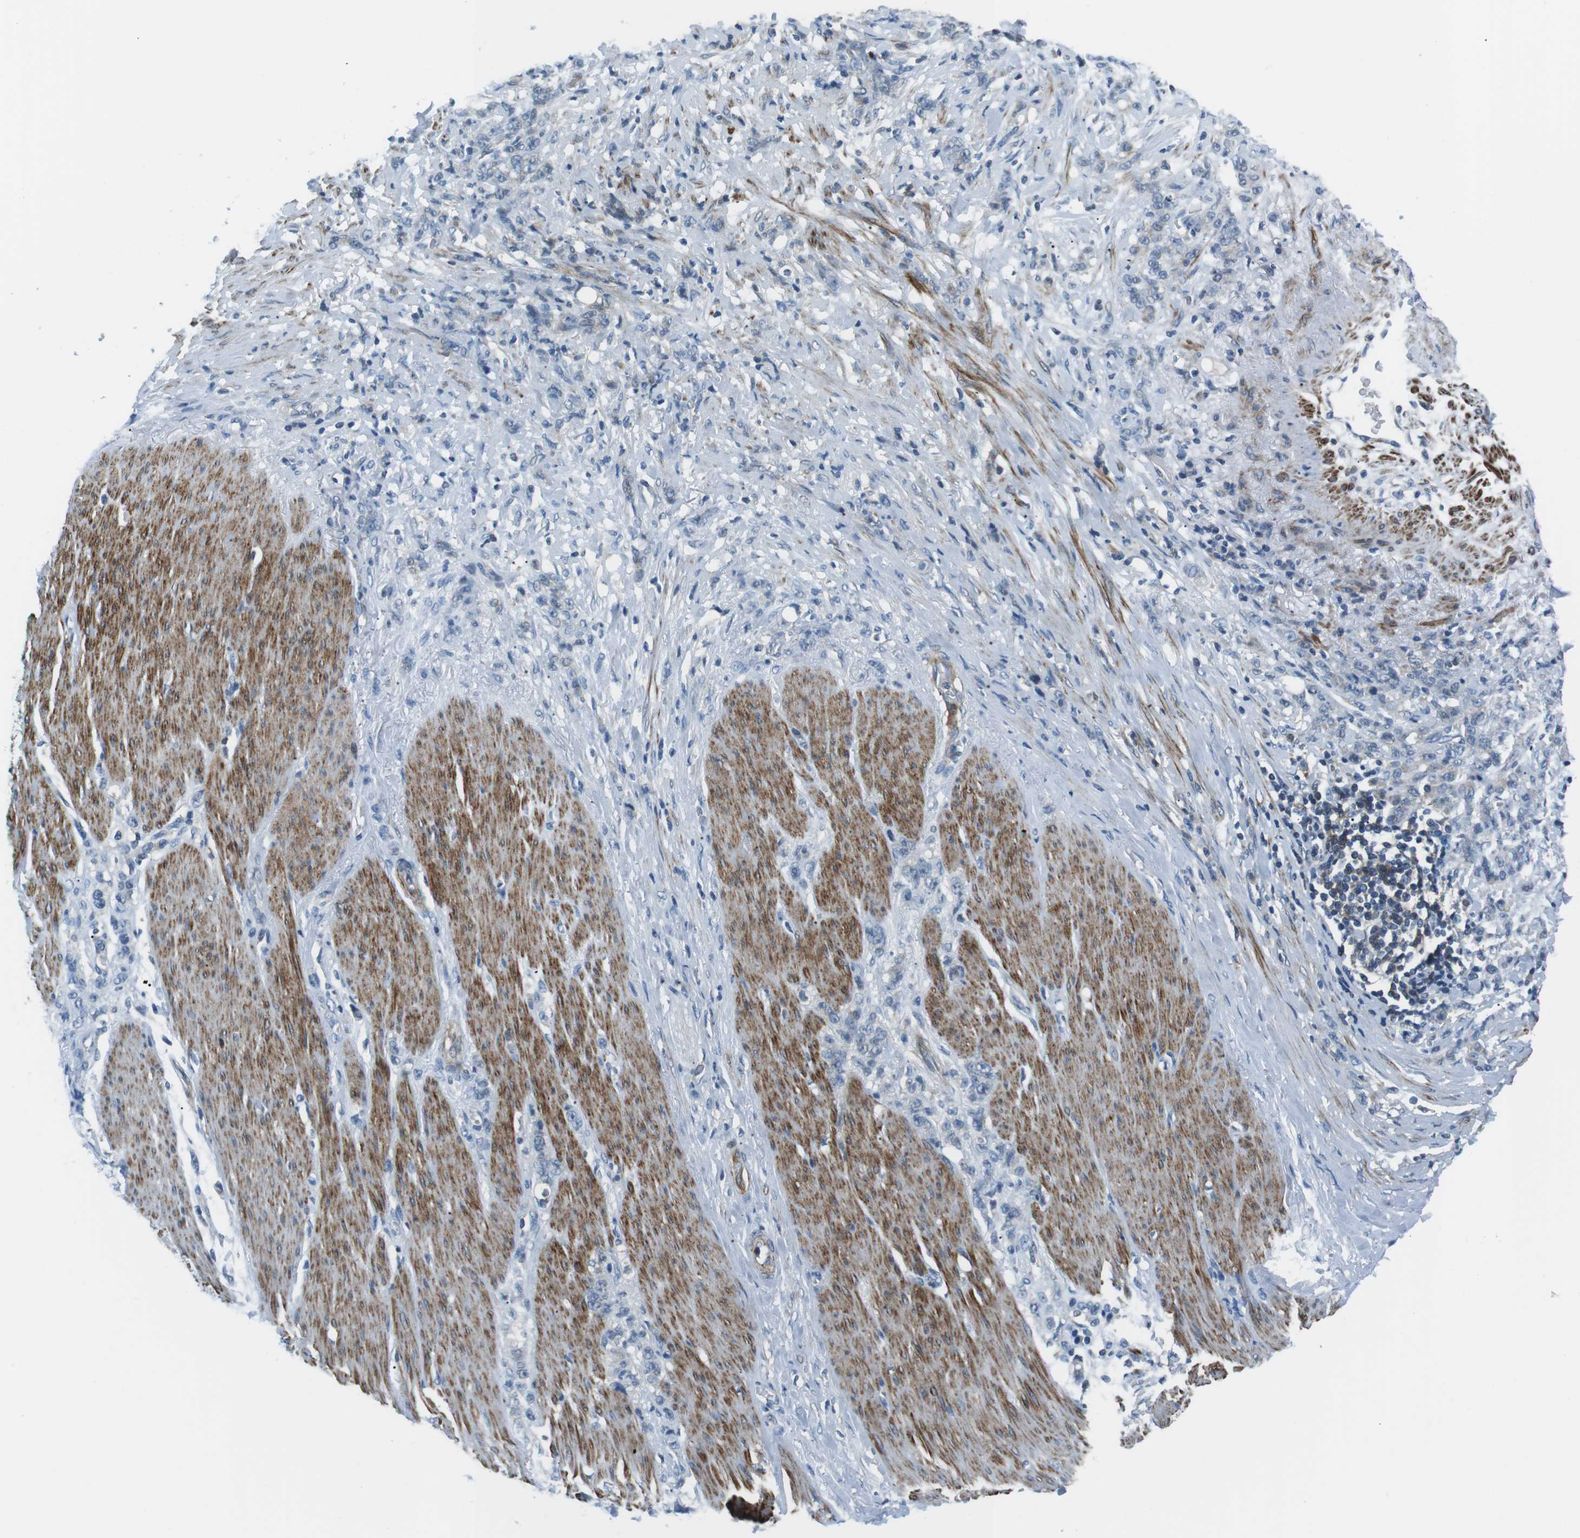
{"staining": {"intensity": "negative", "quantity": "none", "location": "none"}, "tissue": "stomach cancer", "cell_type": "Tumor cells", "image_type": "cancer", "snomed": [{"axis": "morphology", "description": "Adenocarcinoma, NOS"}, {"axis": "topography", "description": "Stomach, lower"}], "caption": "Human stomach cancer stained for a protein using IHC shows no positivity in tumor cells.", "gene": "ARVCF", "patient": {"sex": "male", "age": 88}}